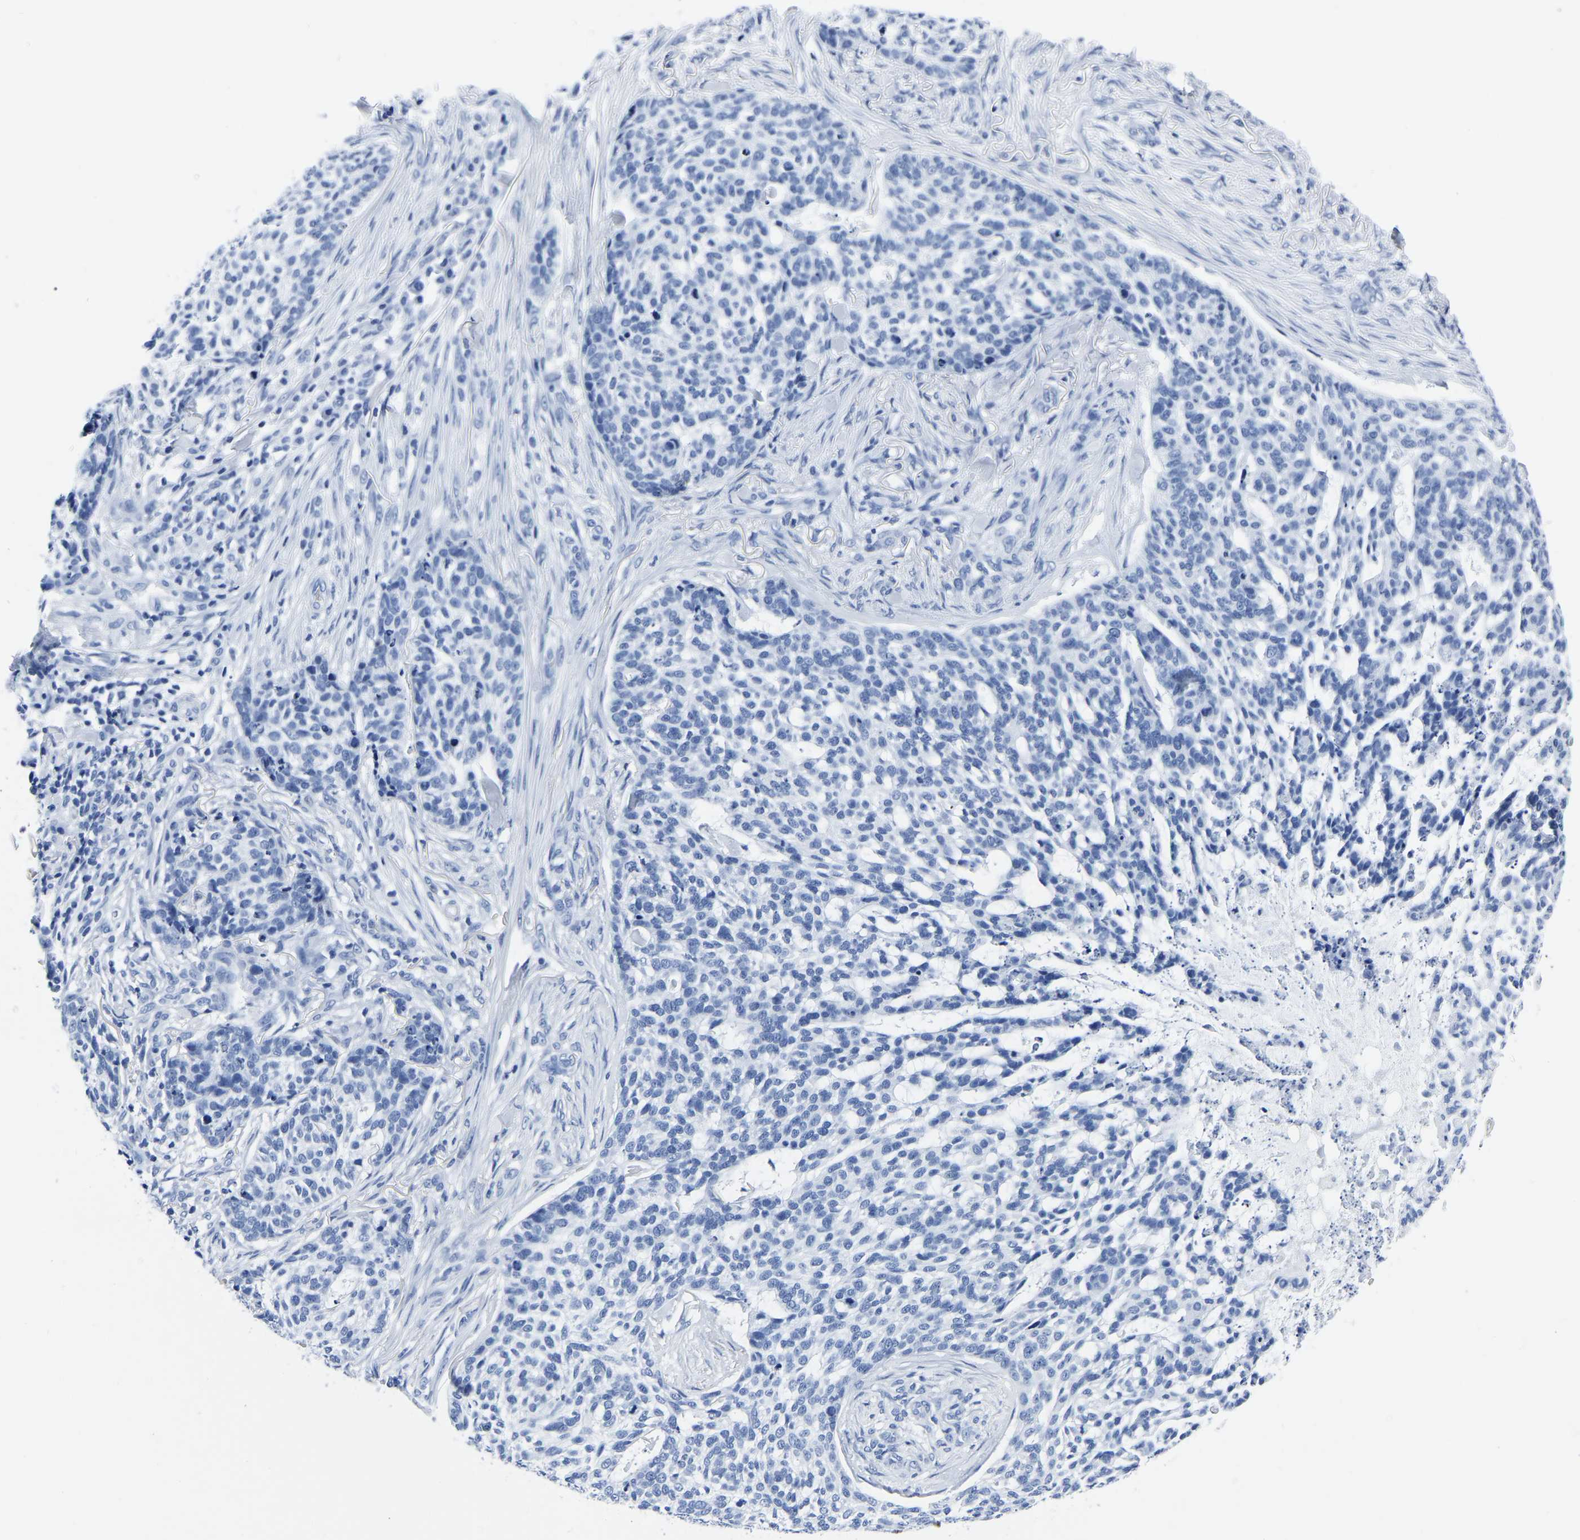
{"staining": {"intensity": "negative", "quantity": "none", "location": "none"}, "tissue": "skin cancer", "cell_type": "Tumor cells", "image_type": "cancer", "snomed": [{"axis": "morphology", "description": "Basal cell carcinoma"}, {"axis": "topography", "description": "Skin"}], "caption": "Human skin basal cell carcinoma stained for a protein using immunohistochemistry (IHC) displays no expression in tumor cells.", "gene": "IMPG2", "patient": {"sex": "female", "age": 64}}